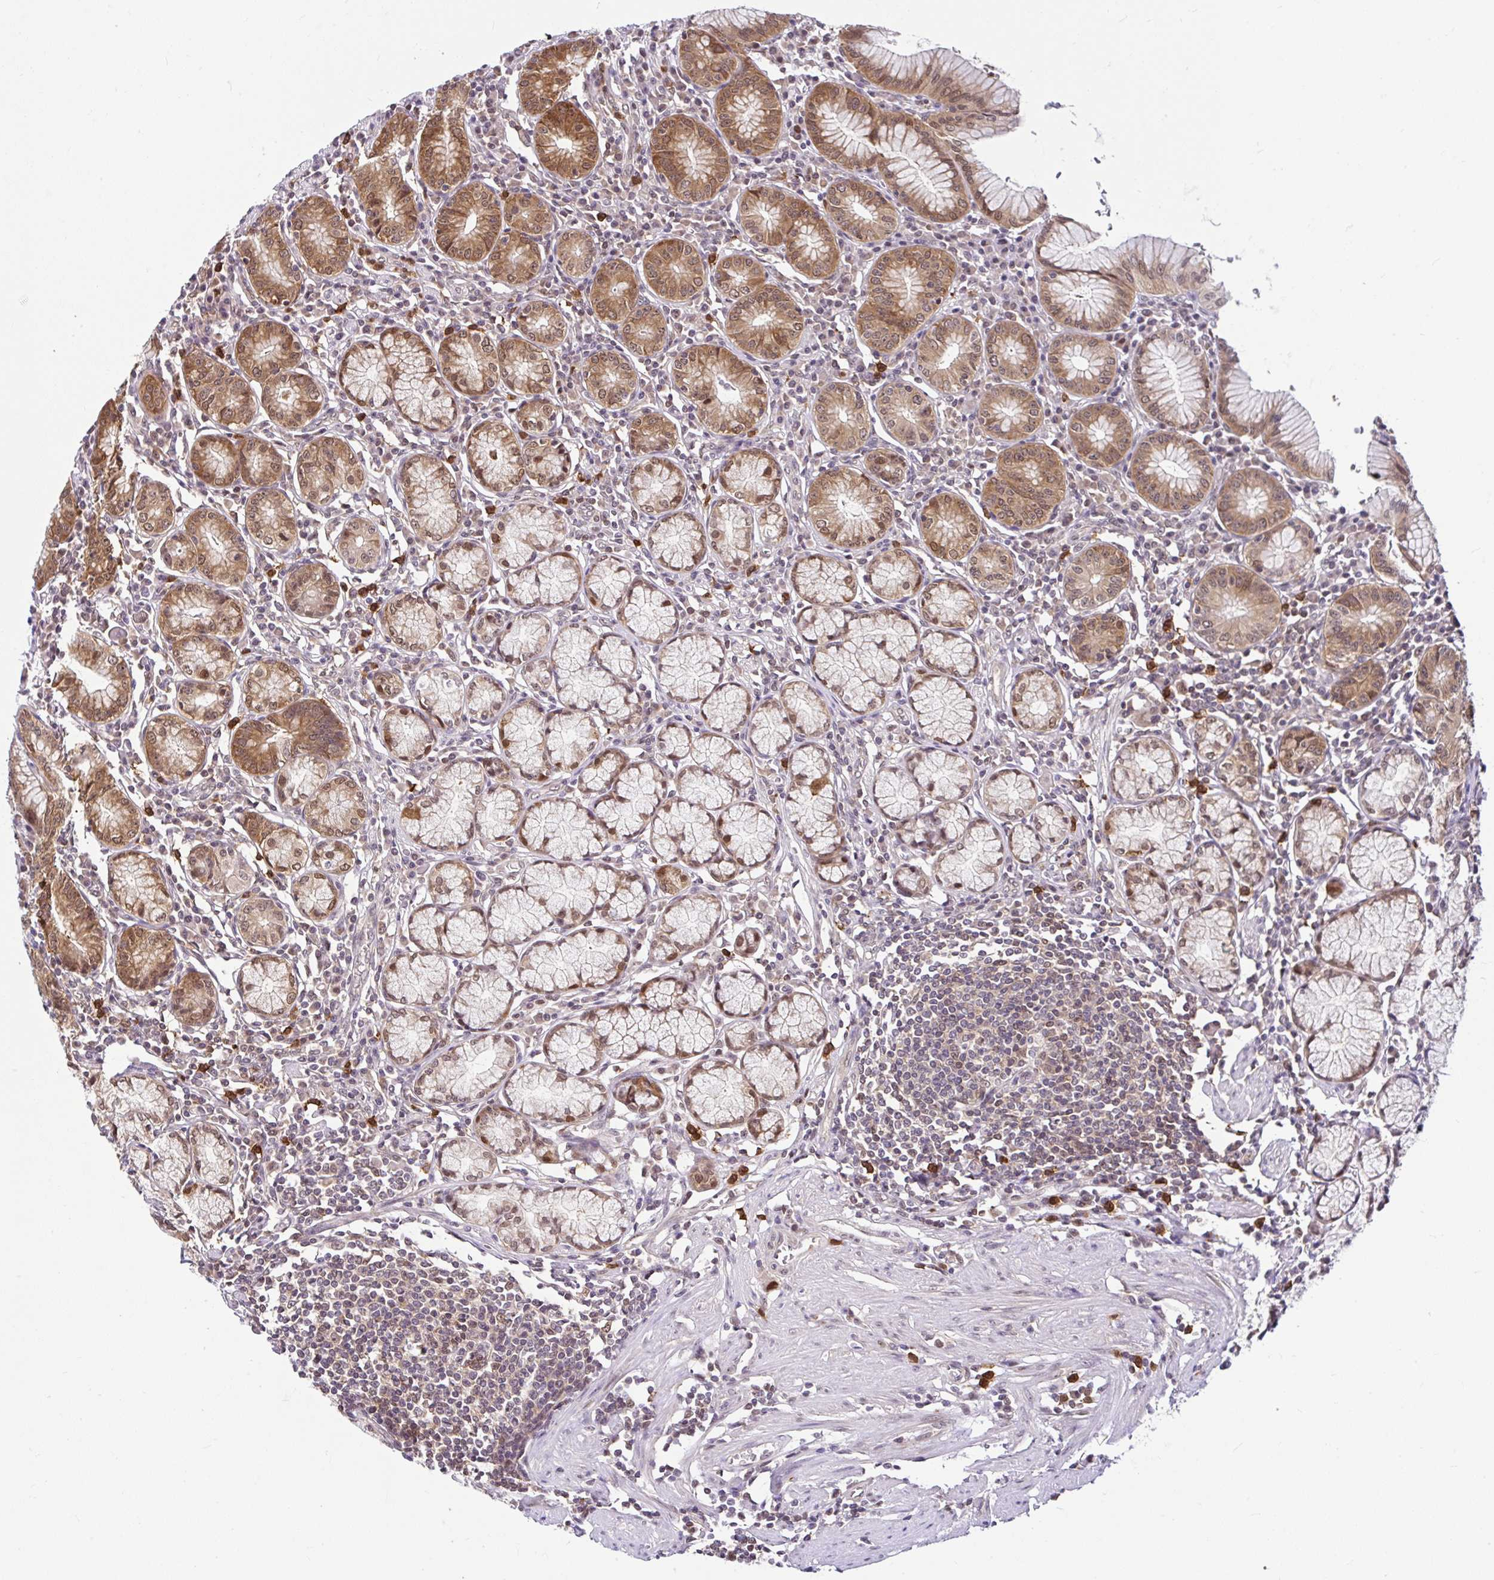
{"staining": {"intensity": "moderate", "quantity": ">75%", "location": "cytoplasmic/membranous,nuclear"}, "tissue": "stomach", "cell_type": "Glandular cells", "image_type": "normal", "snomed": [{"axis": "morphology", "description": "Normal tissue, NOS"}, {"axis": "topography", "description": "Stomach"}], "caption": "Brown immunohistochemical staining in normal human stomach displays moderate cytoplasmic/membranous,nuclear expression in about >75% of glandular cells. (IHC, brightfield microscopy, high magnification).", "gene": "PIN4", "patient": {"sex": "male", "age": 55}}